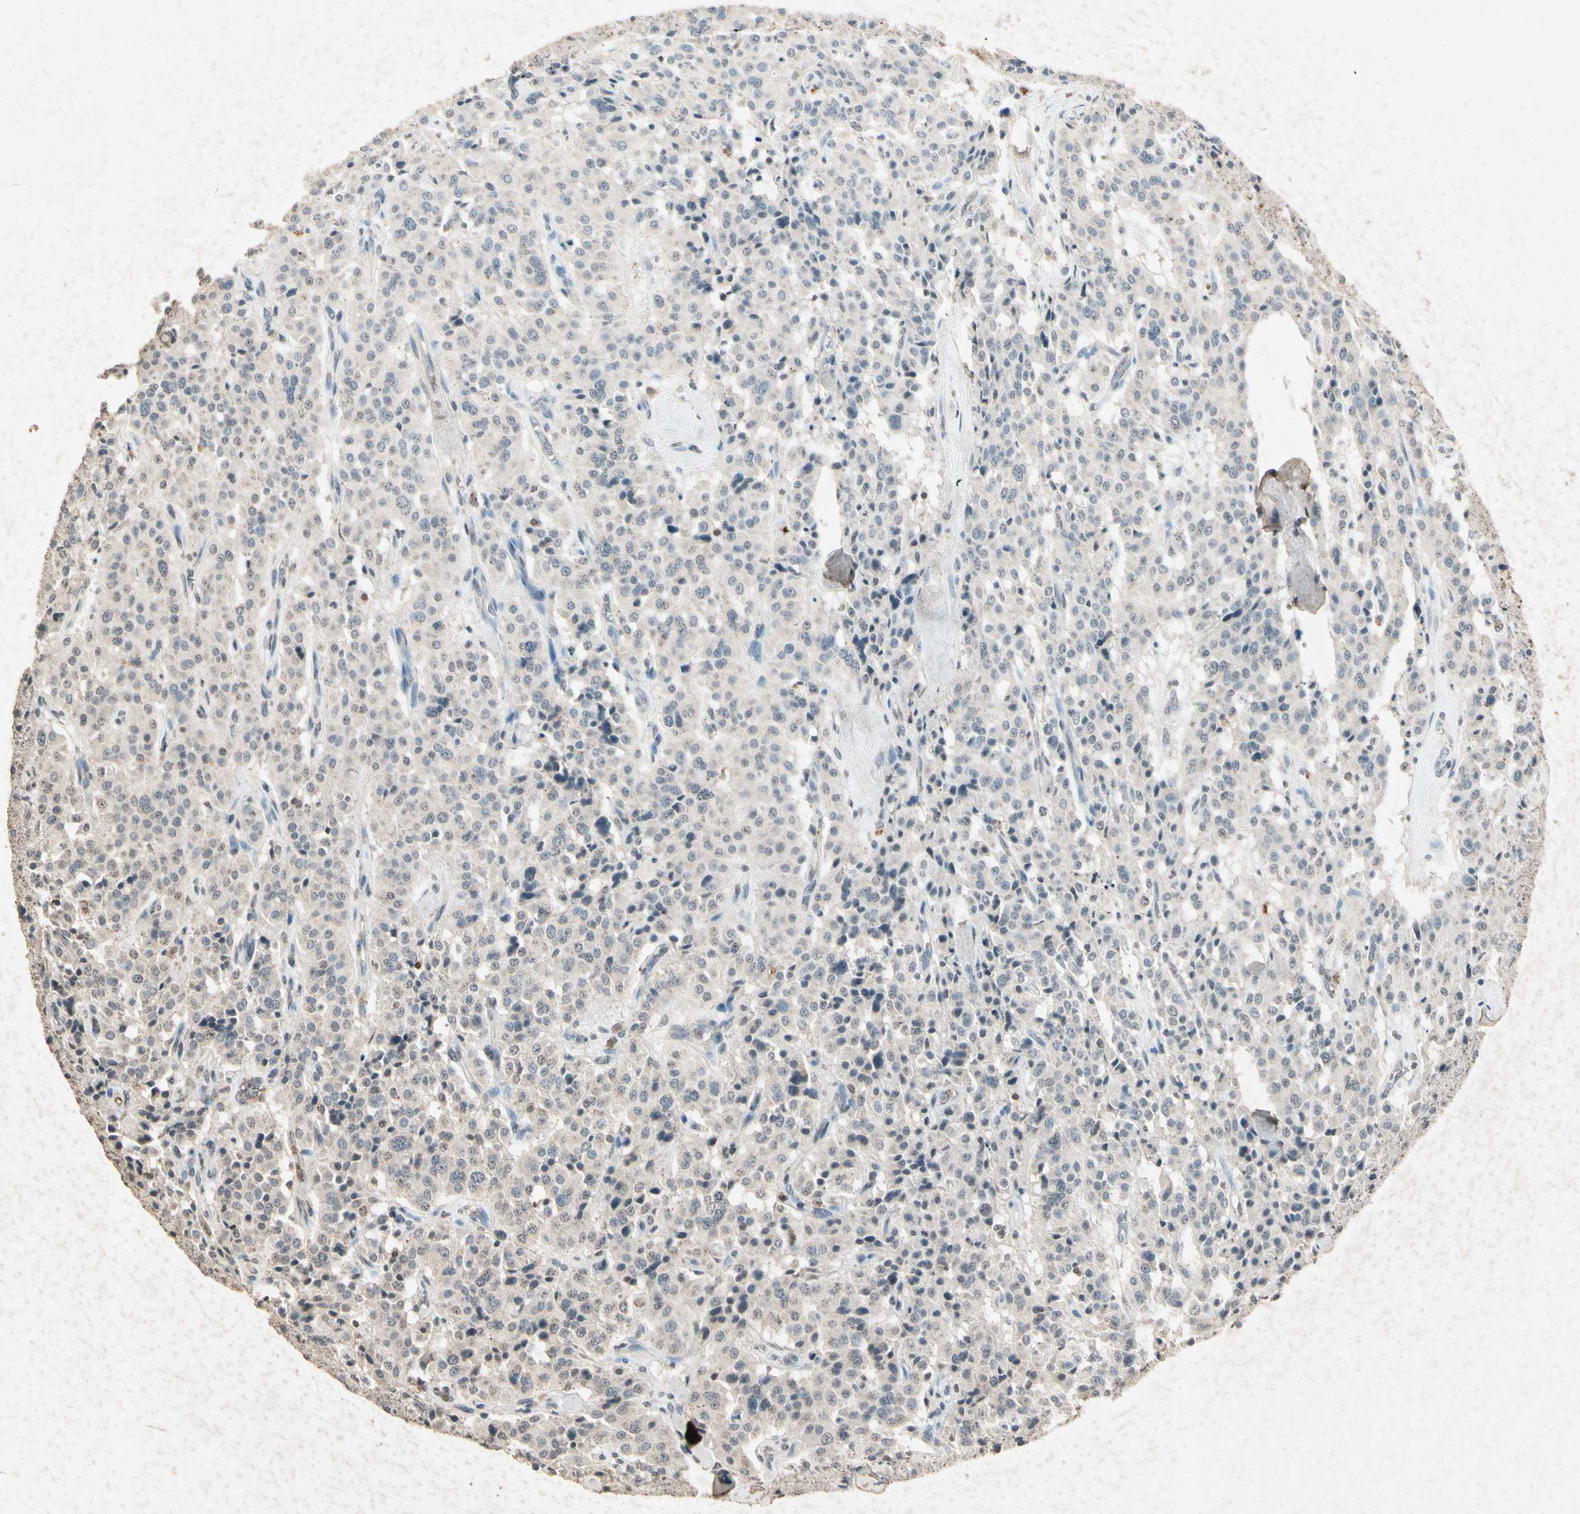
{"staining": {"intensity": "weak", "quantity": "25%-75%", "location": "cytoplasmic/membranous"}, "tissue": "carcinoid", "cell_type": "Tumor cells", "image_type": "cancer", "snomed": [{"axis": "morphology", "description": "Carcinoid, malignant, NOS"}, {"axis": "topography", "description": "Lung"}], "caption": "Protein expression analysis of human carcinoid (malignant) reveals weak cytoplasmic/membranous positivity in approximately 25%-75% of tumor cells. (brown staining indicates protein expression, while blue staining denotes nuclei).", "gene": "GC", "patient": {"sex": "male", "age": 30}}